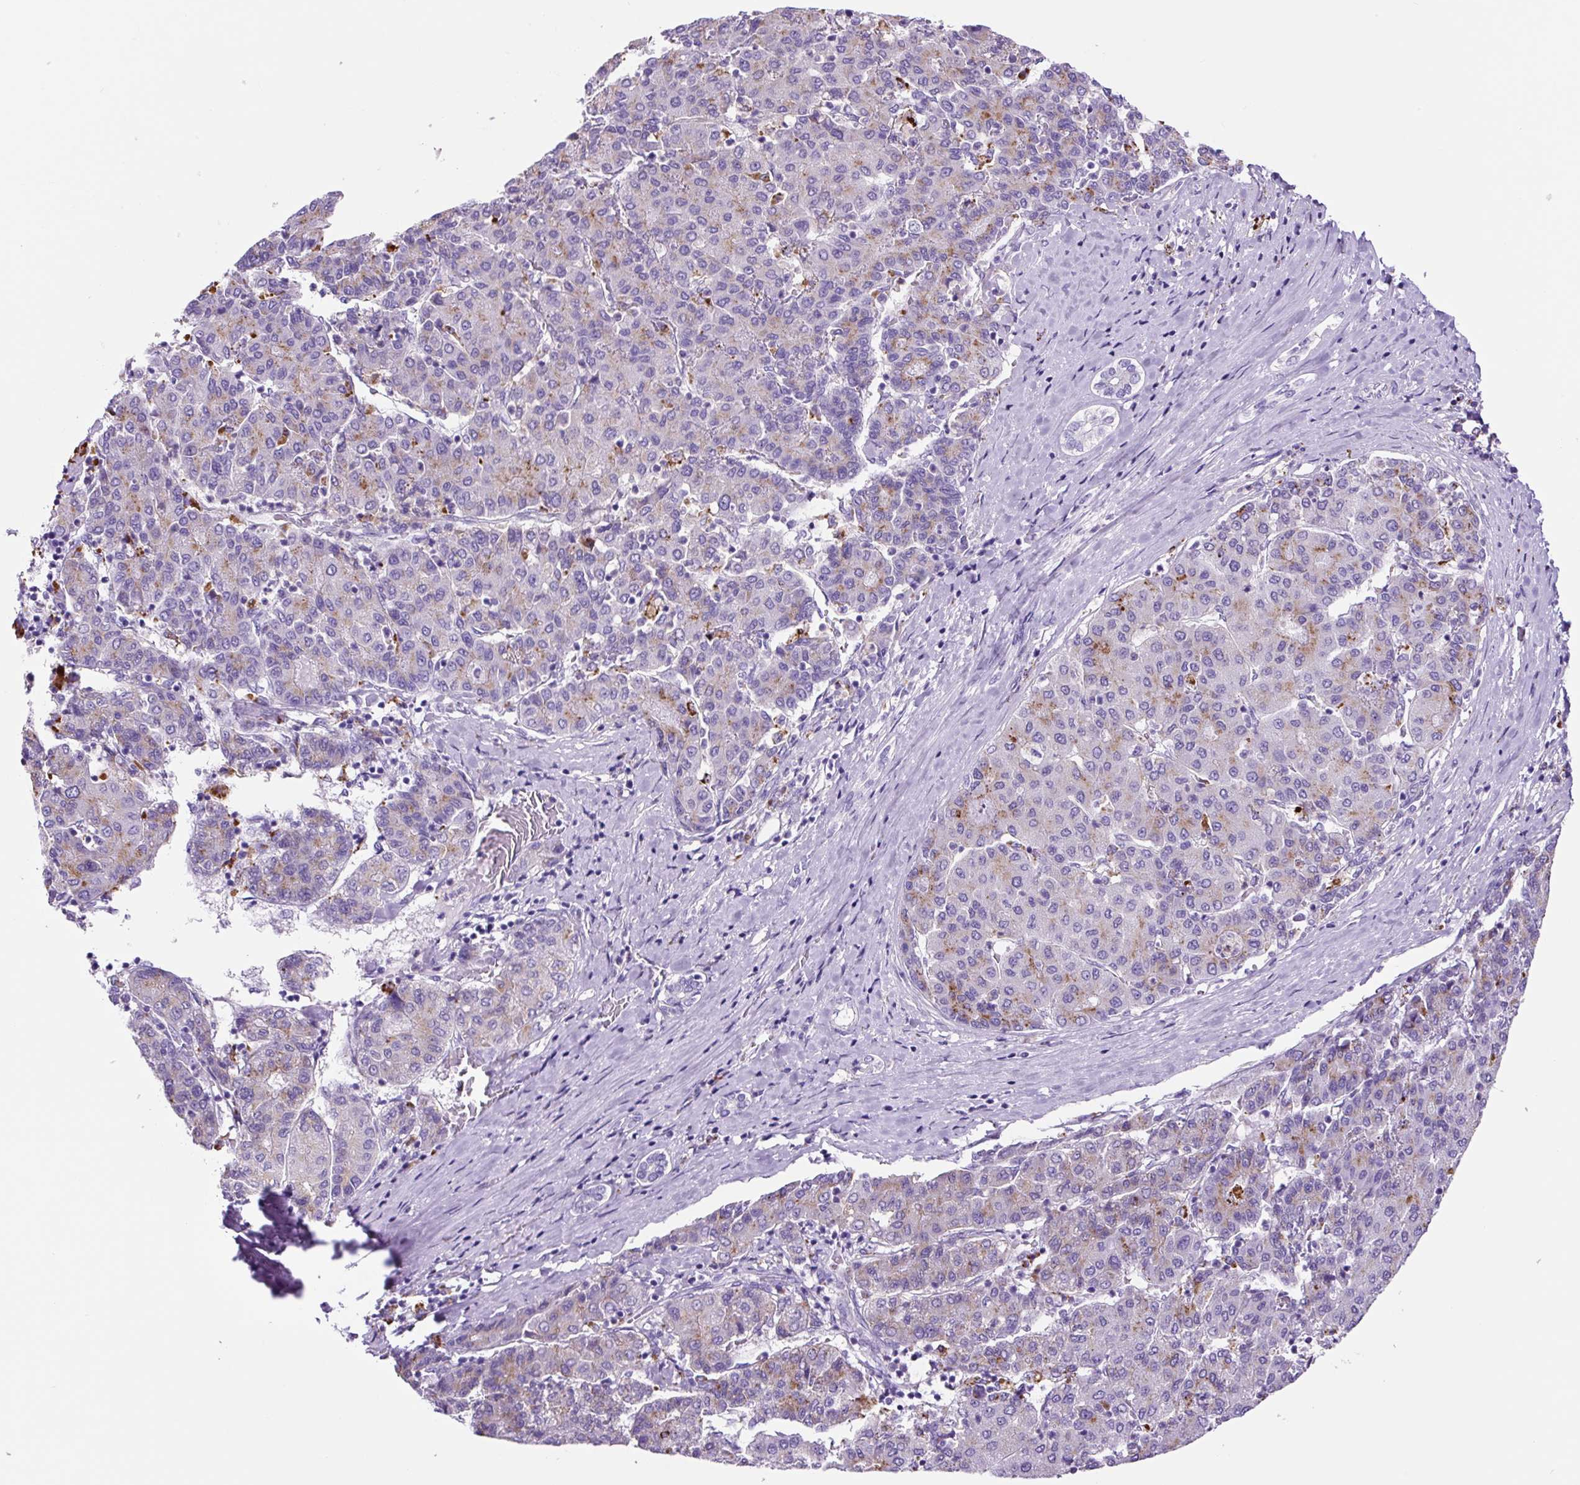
{"staining": {"intensity": "weak", "quantity": "<25%", "location": "cytoplasmic/membranous"}, "tissue": "liver cancer", "cell_type": "Tumor cells", "image_type": "cancer", "snomed": [{"axis": "morphology", "description": "Carcinoma, Hepatocellular, NOS"}, {"axis": "topography", "description": "Liver"}], "caption": "Immunohistochemical staining of liver hepatocellular carcinoma reveals no significant staining in tumor cells.", "gene": "LCN10", "patient": {"sex": "male", "age": 65}}